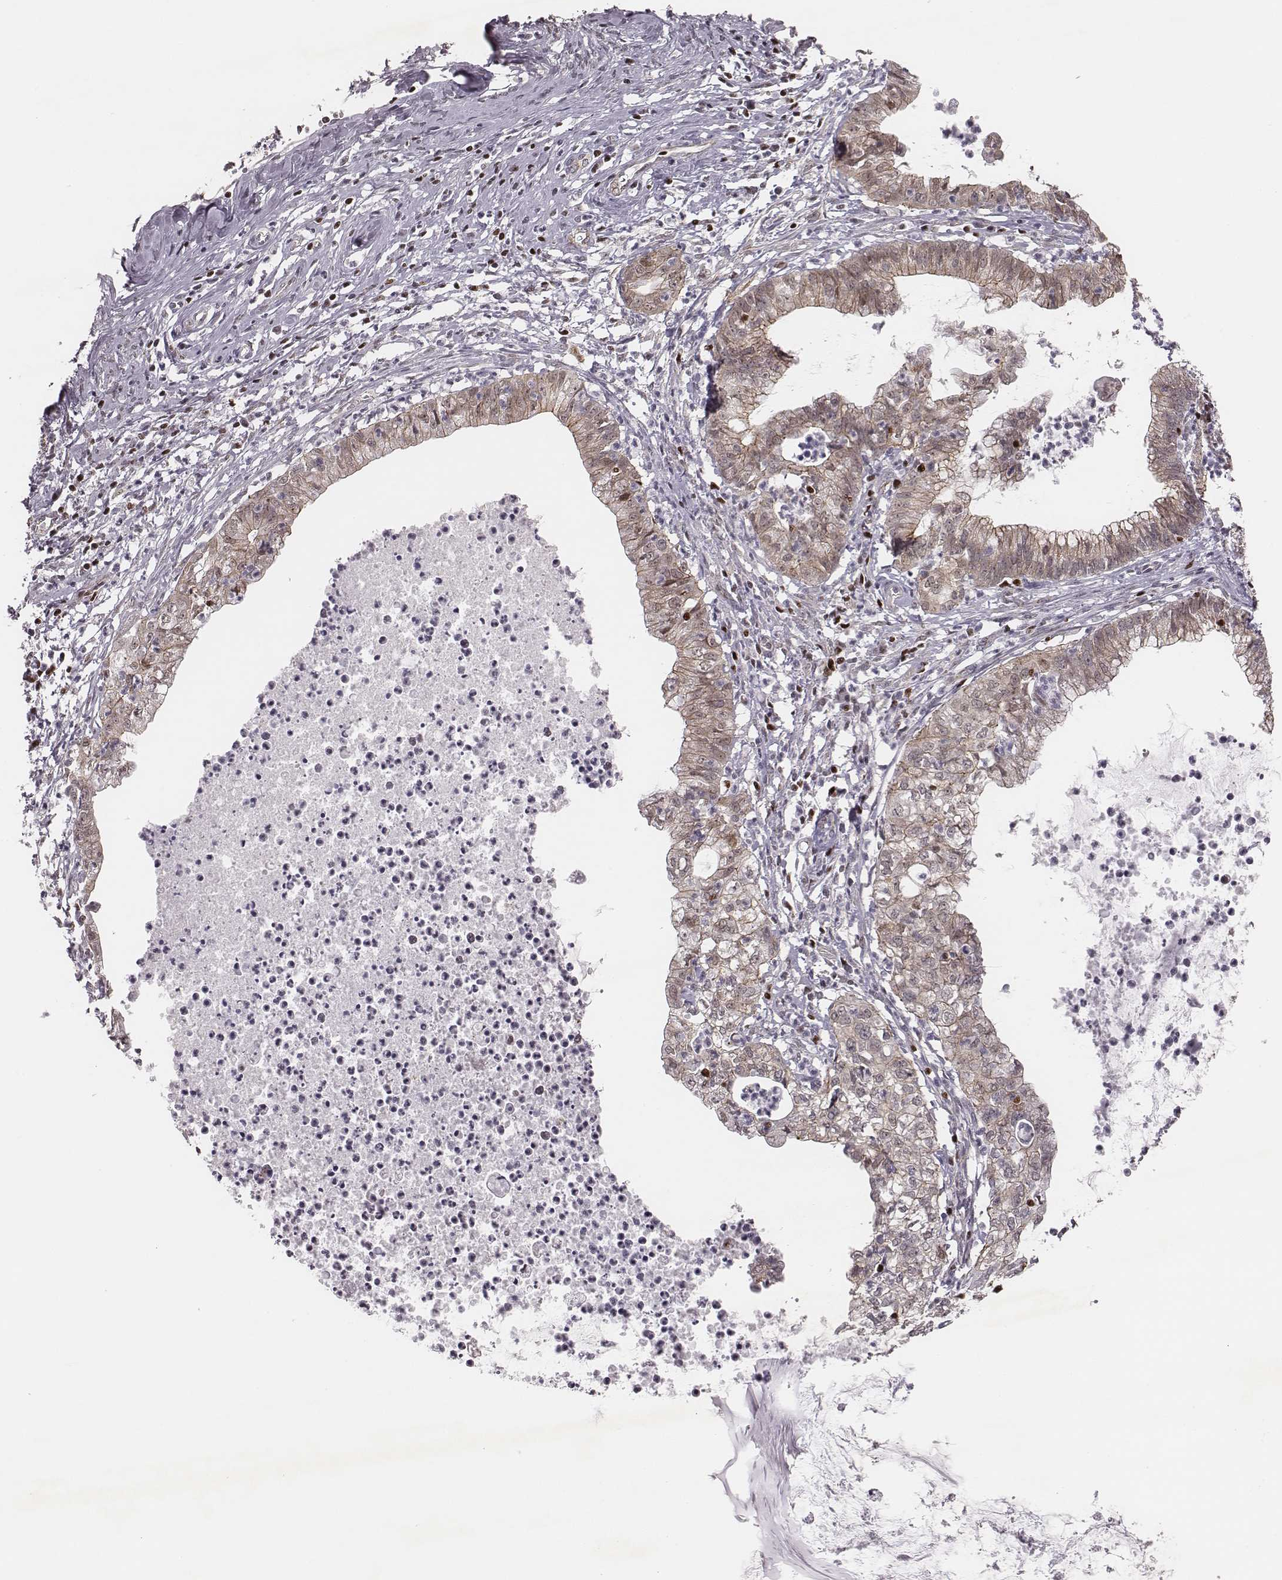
{"staining": {"intensity": "weak", "quantity": "25%-75%", "location": "cytoplasmic/membranous"}, "tissue": "cervical cancer", "cell_type": "Tumor cells", "image_type": "cancer", "snomed": [{"axis": "morphology", "description": "Normal tissue, NOS"}, {"axis": "morphology", "description": "Adenocarcinoma, NOS"}, {"axis": "topography", "description": "Cervix"}], "caption": "The photomicrograph displays immunohistochemical staining of adenocarcinoma (cervical). There is weak cytoplasmic/membranous expression is appreciated in about 25%-75% of tumor cells.", "gene": "WDR59", "patient": {"sex": "female", "age": 38}}